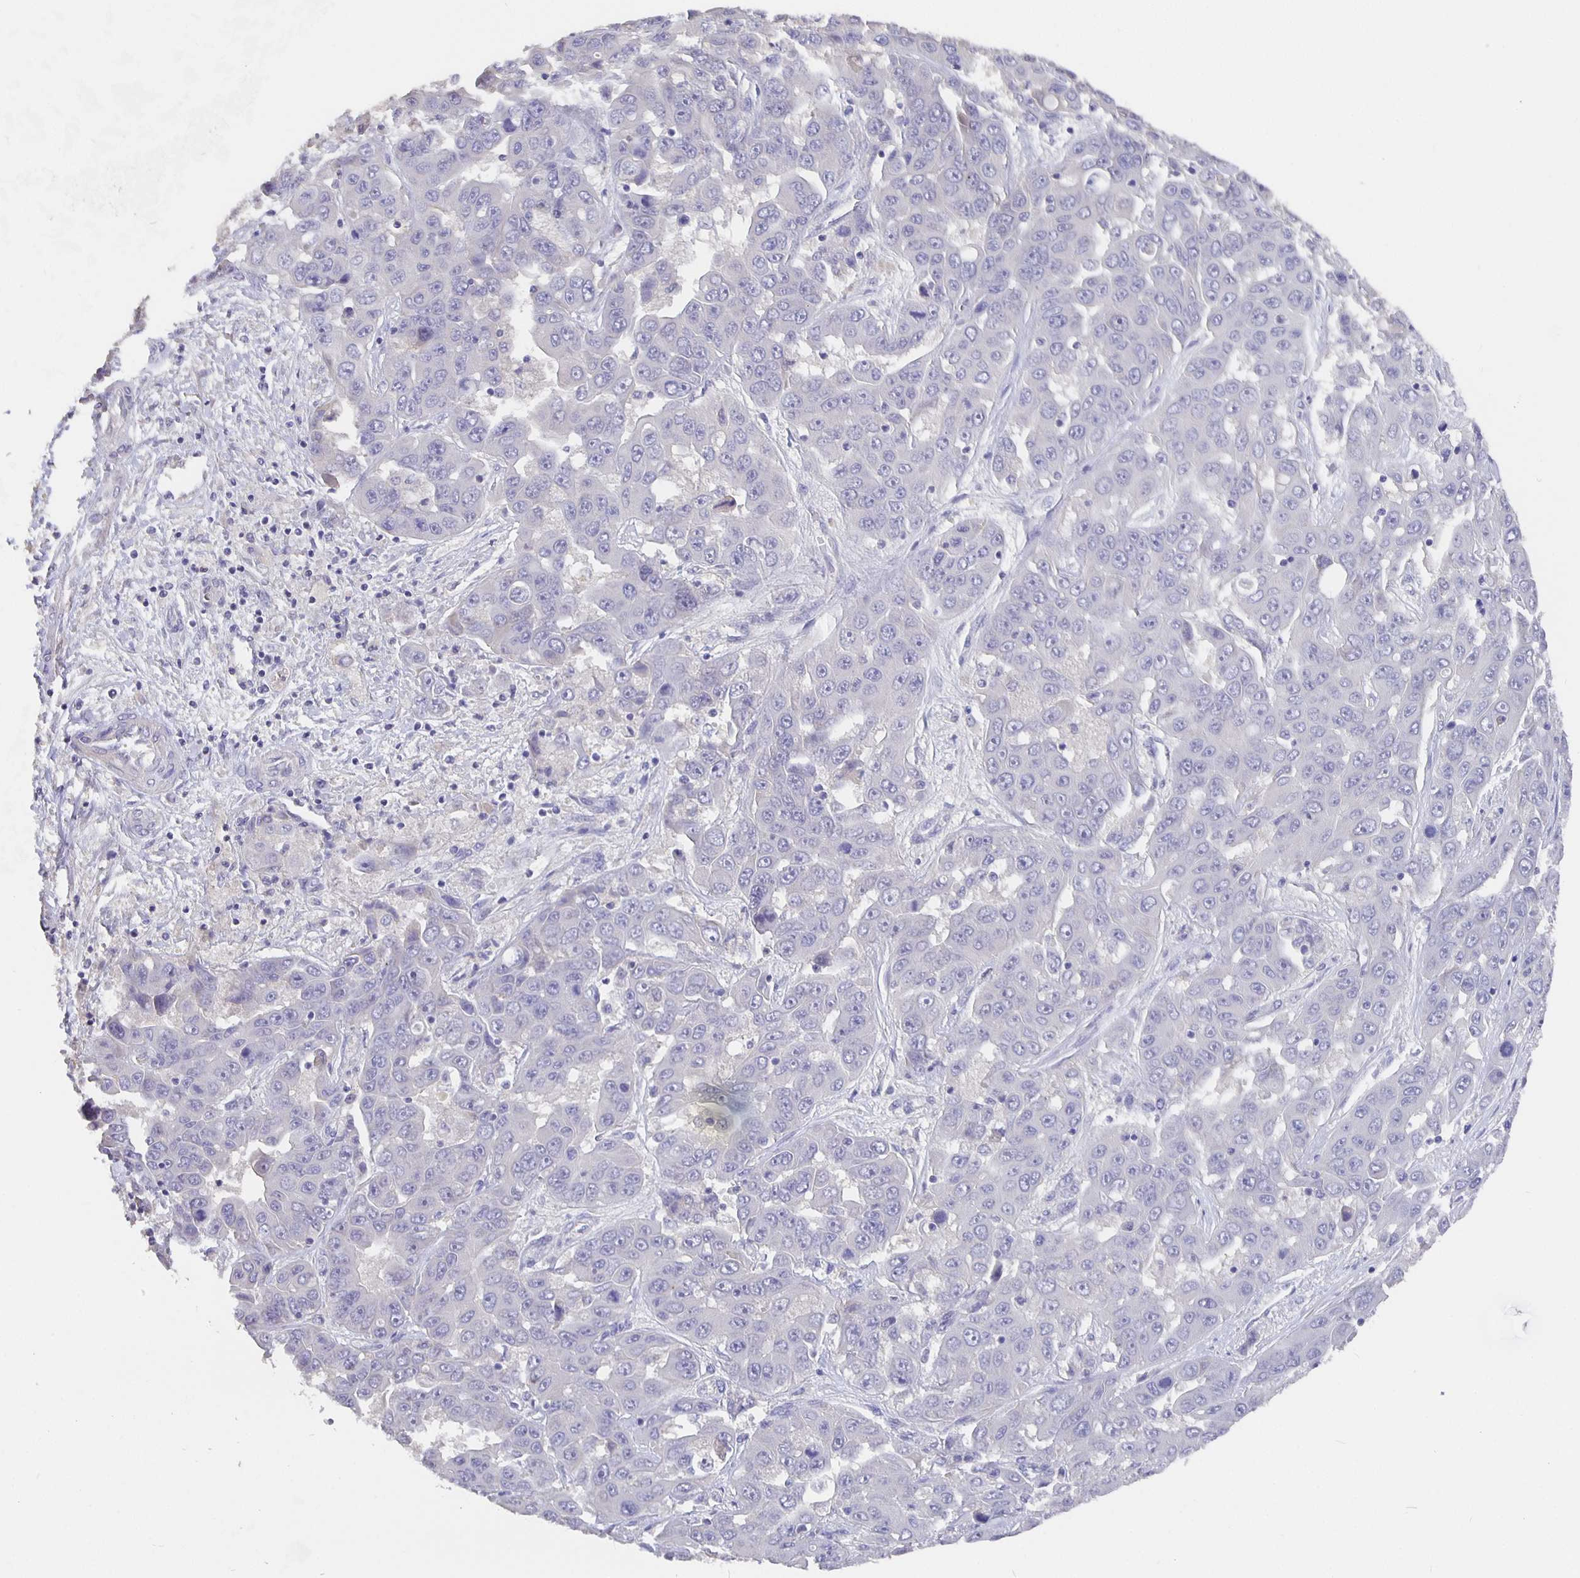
{"staining": {"intensity": "negative", "quantity": "none", "location": "none"}, "tissue": "liver cancer", "cell_type": "Tumor cells", "image_type": "cancer", "snomed": [{"axis": "morphology", "description": "Cholangiocarcinoma"}, {"axis": "topography", "description": "Liver"}], "caption": "Cholangiocarcinoma (liver) was stained to show a protein in brown. There is no significant staining in tumor cells.", "gene": "CFAP74", "patient": {"sex": "female", "age": 52}}